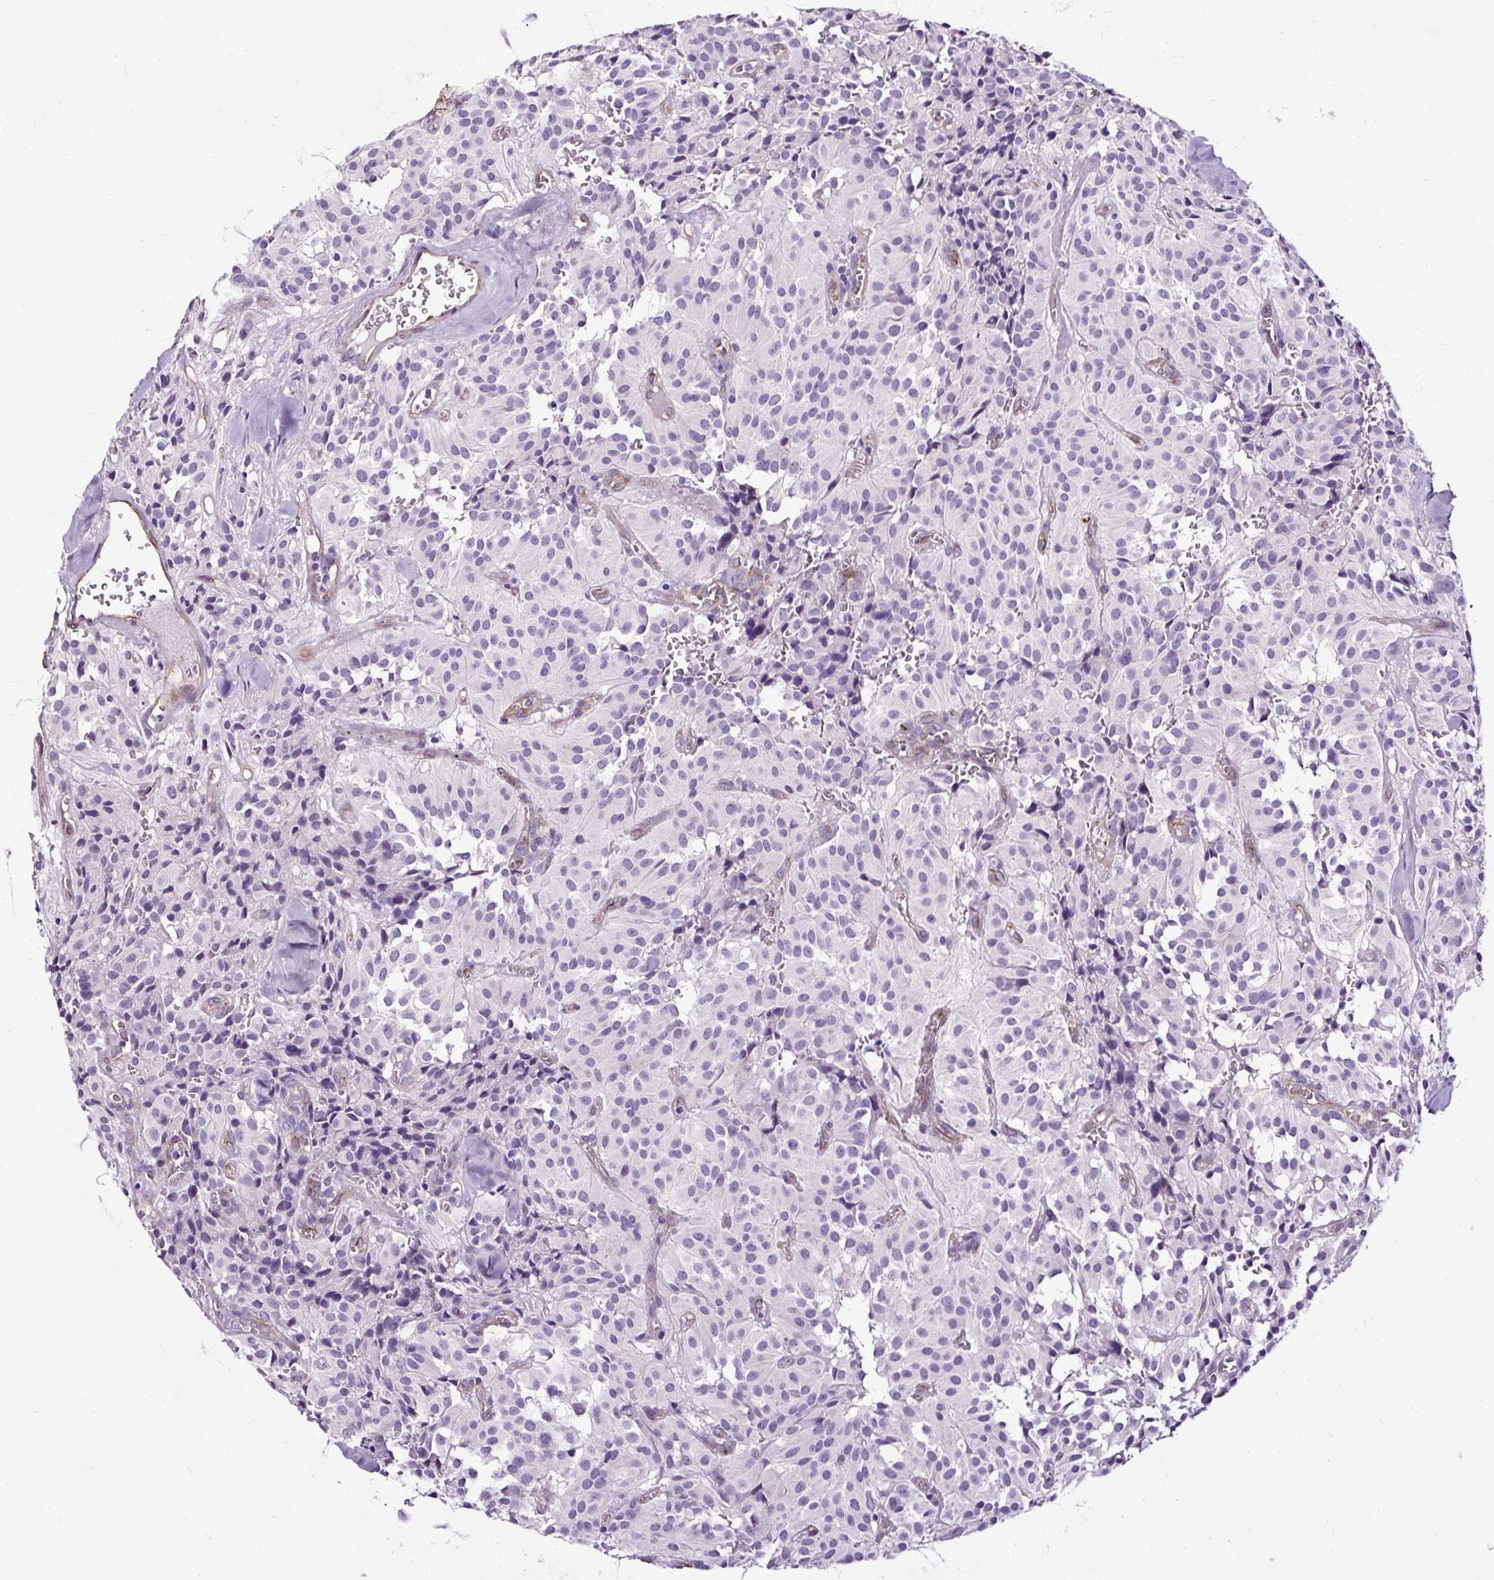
{"staining": {"intensity": "negative", "quantity": "none", "location": "none"}, "tissue": "glioma", "cell_type": "Tumor cells", "image_type": "cancer", "snomed": [{"axis": "morphology", "description": "Glioma, malignant, Low grade"}, {"axis": "topography", "description": "Brain"}], "caption": "Histopathology image shows no significant protein expression in tumor cells of glioma.", "gene": "SLC7A8", "patient": {"sex": "male", "age": 42}}